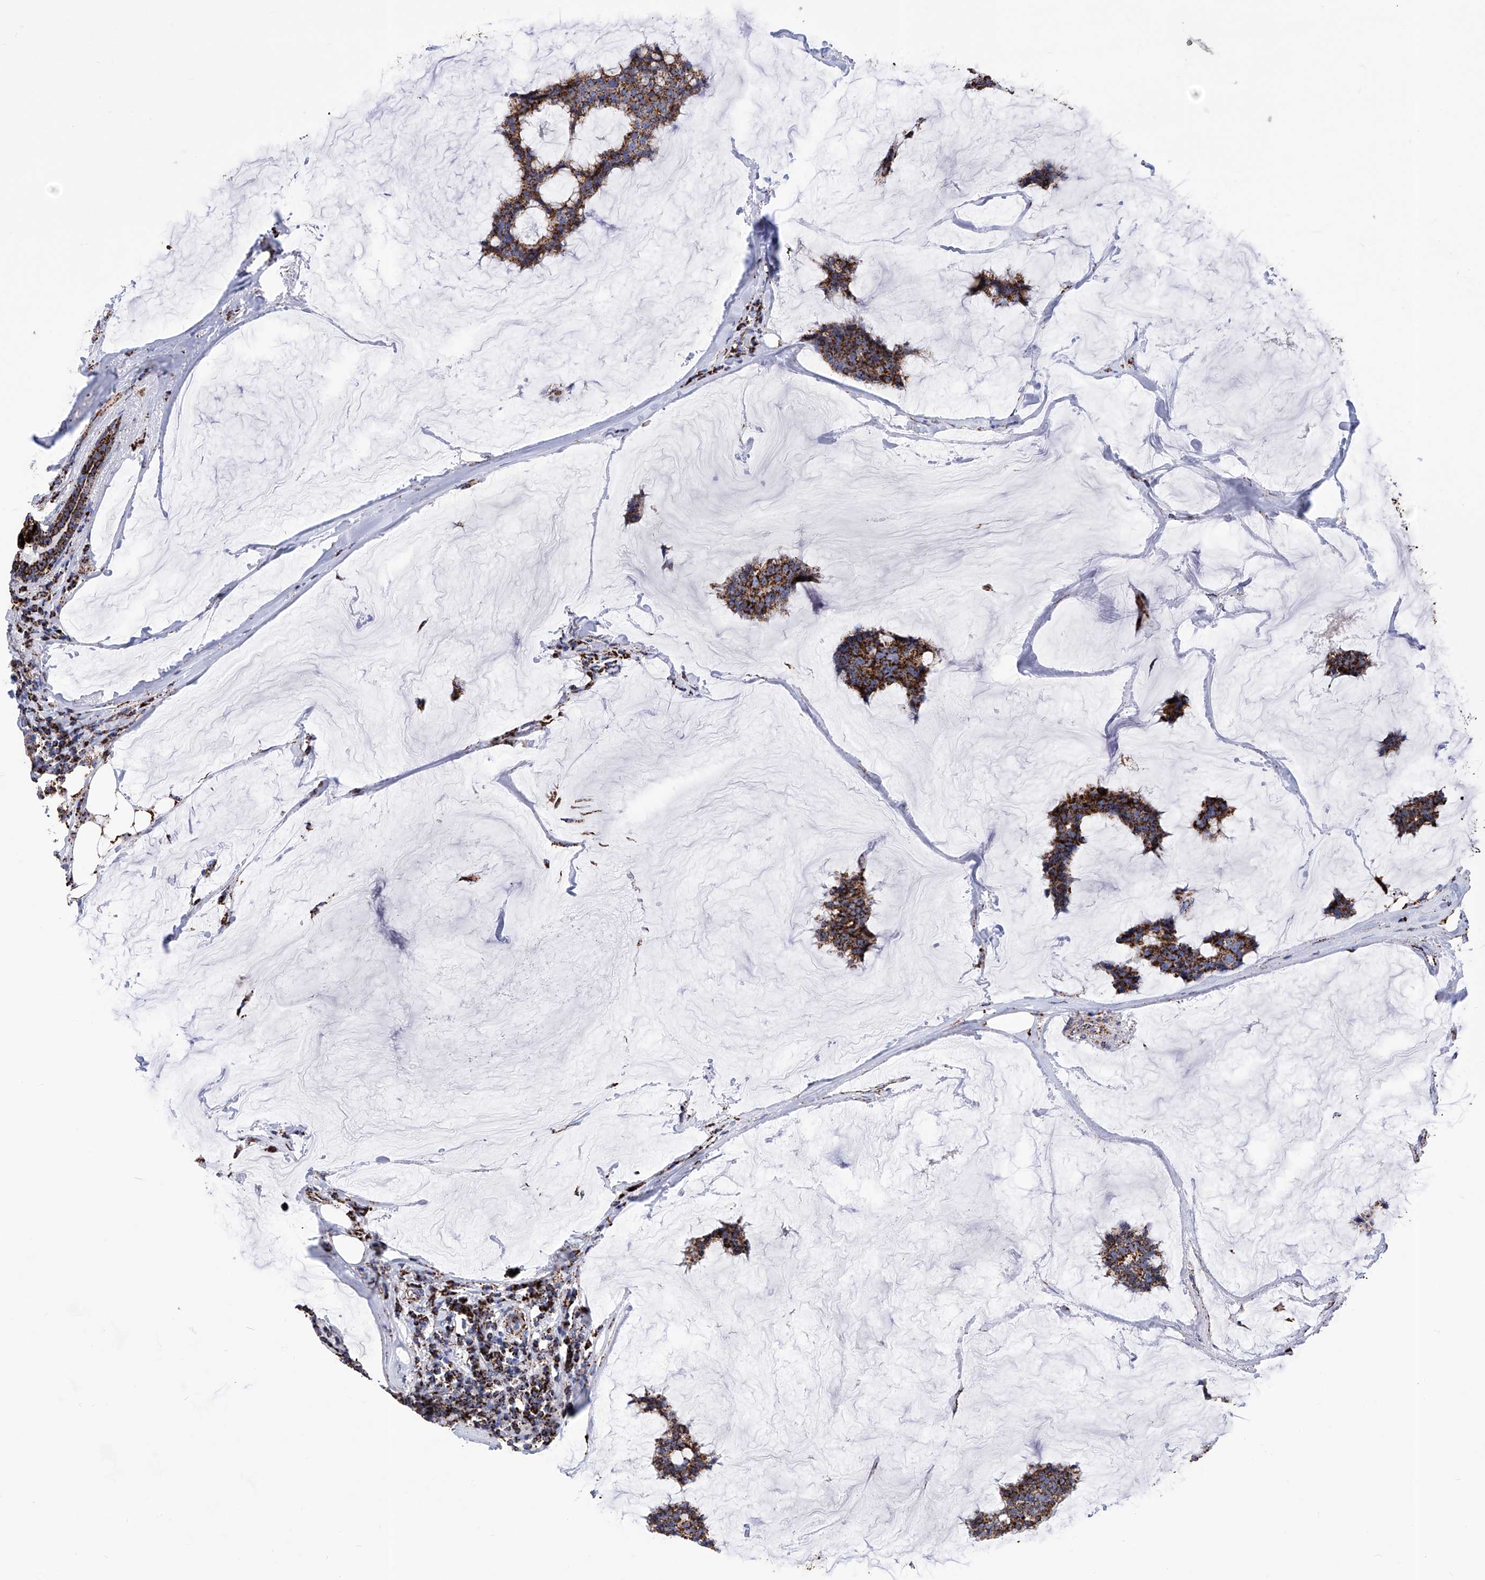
{"staining": {"intensity": "strong", "quantity": ">75%", "location": "cytoplasmic/membranous"}, "tissue": "breast cancer", "cell_type": "Tumor cells", "image_type": "cancer", "snomed": [{"axis": "morphology", "description": "Duct carcinoma"}, {"axis": "topography", "description": "Breast"}], "caption": "Infiltrating ductal carcinoma (breast) stained with IHC shows strong cytoplasmic/membranous expression in about >75% of tumor cells.", "gene": "ATP5PF", "patient": {"sex": "female", "age": 93}}